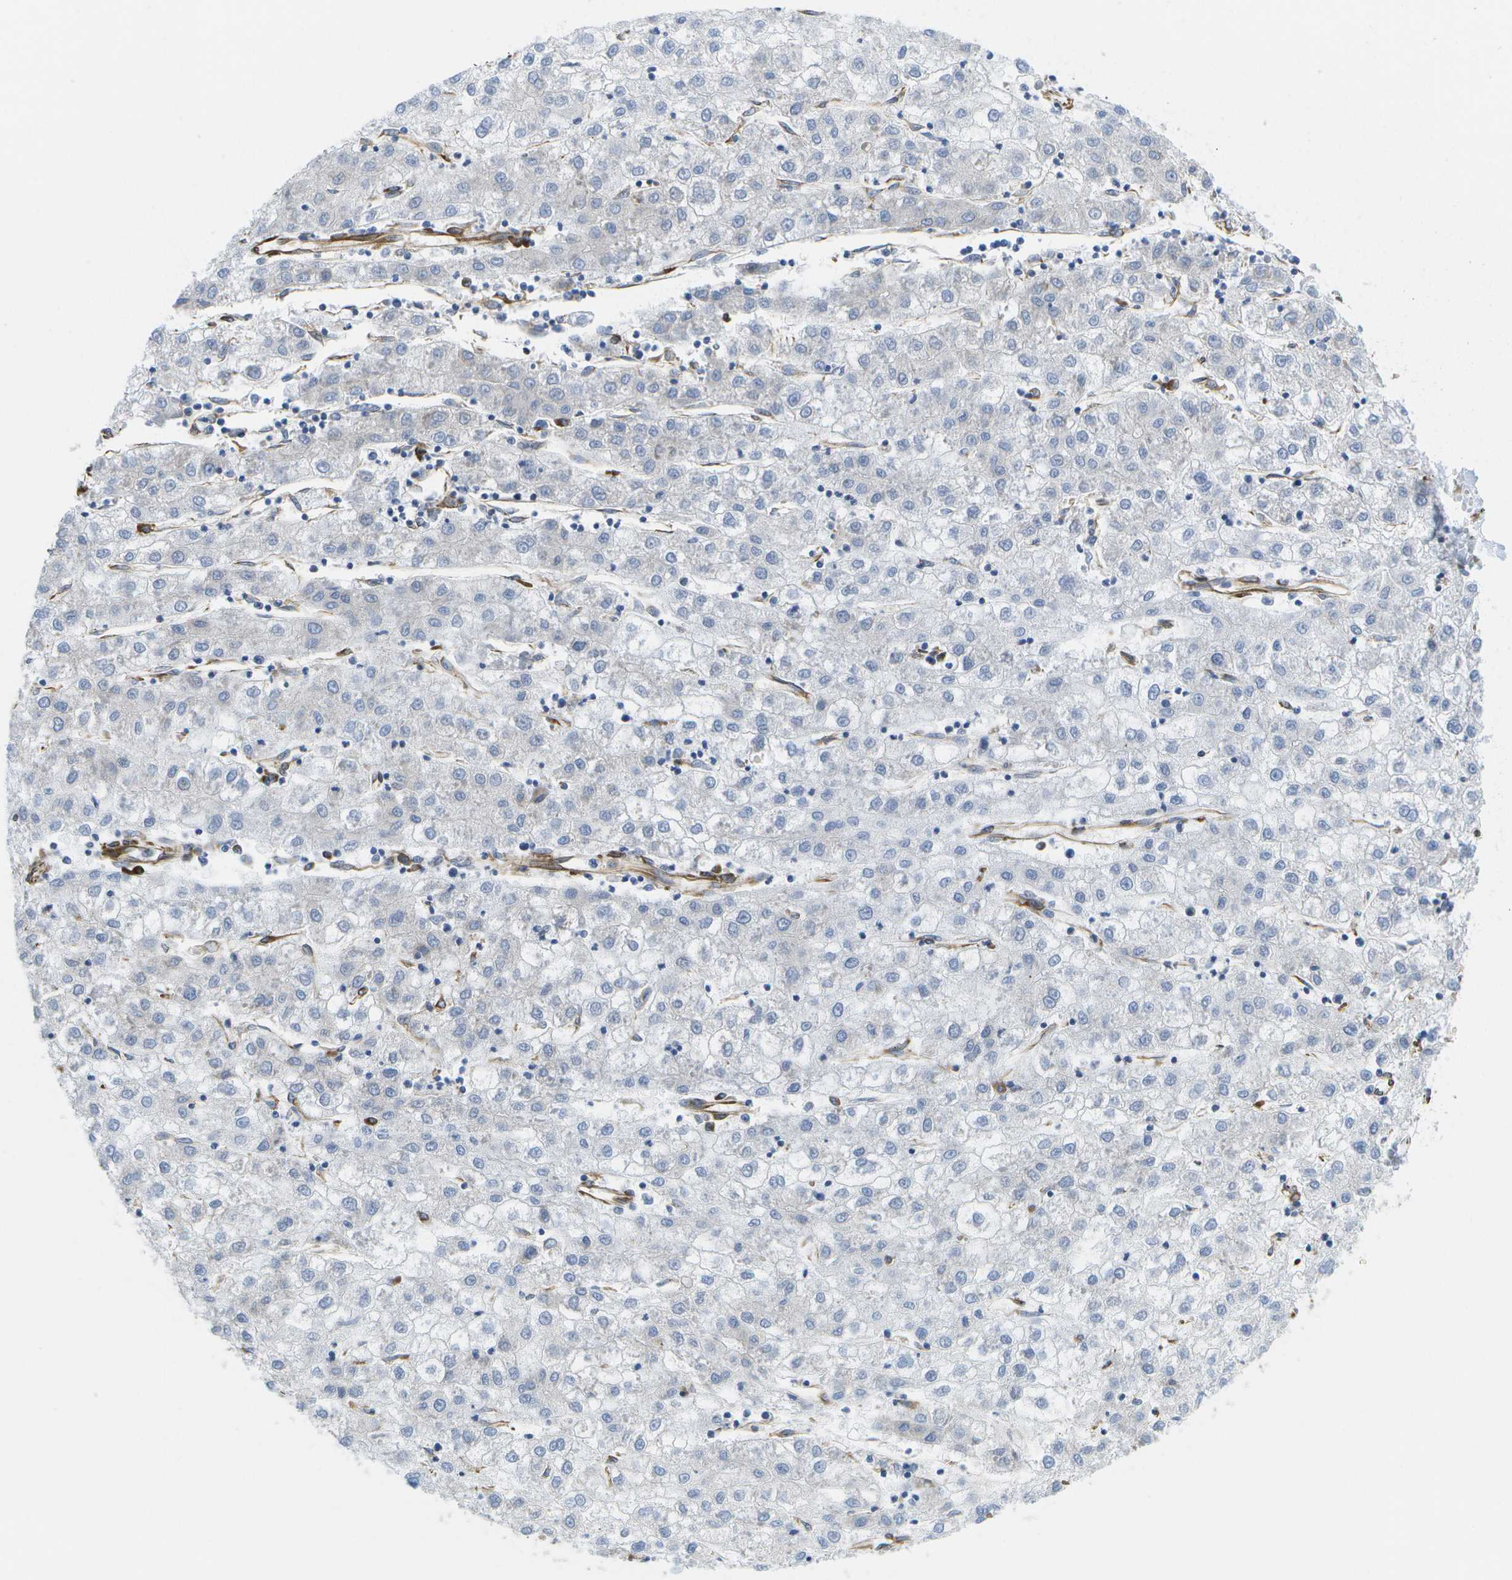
{"staining": {"intensity": "negative", "quantity": "none", "location": "none"}, "tissue": "liver cancer", "cell_type": "Tumor cells", "image_type": "cancer", "snomed": [{"axis": "morphology", "description": "Carcinoma, Hepatocellular, NOS"}, {"axis": "topography", "description": "Liver"}], "caption": "Tumor cells show no significant protein expression in hepatocellular carcinoma (liver).", "gene": "ZDHHC17", "patient": {"sex": "male", "age": 72}}